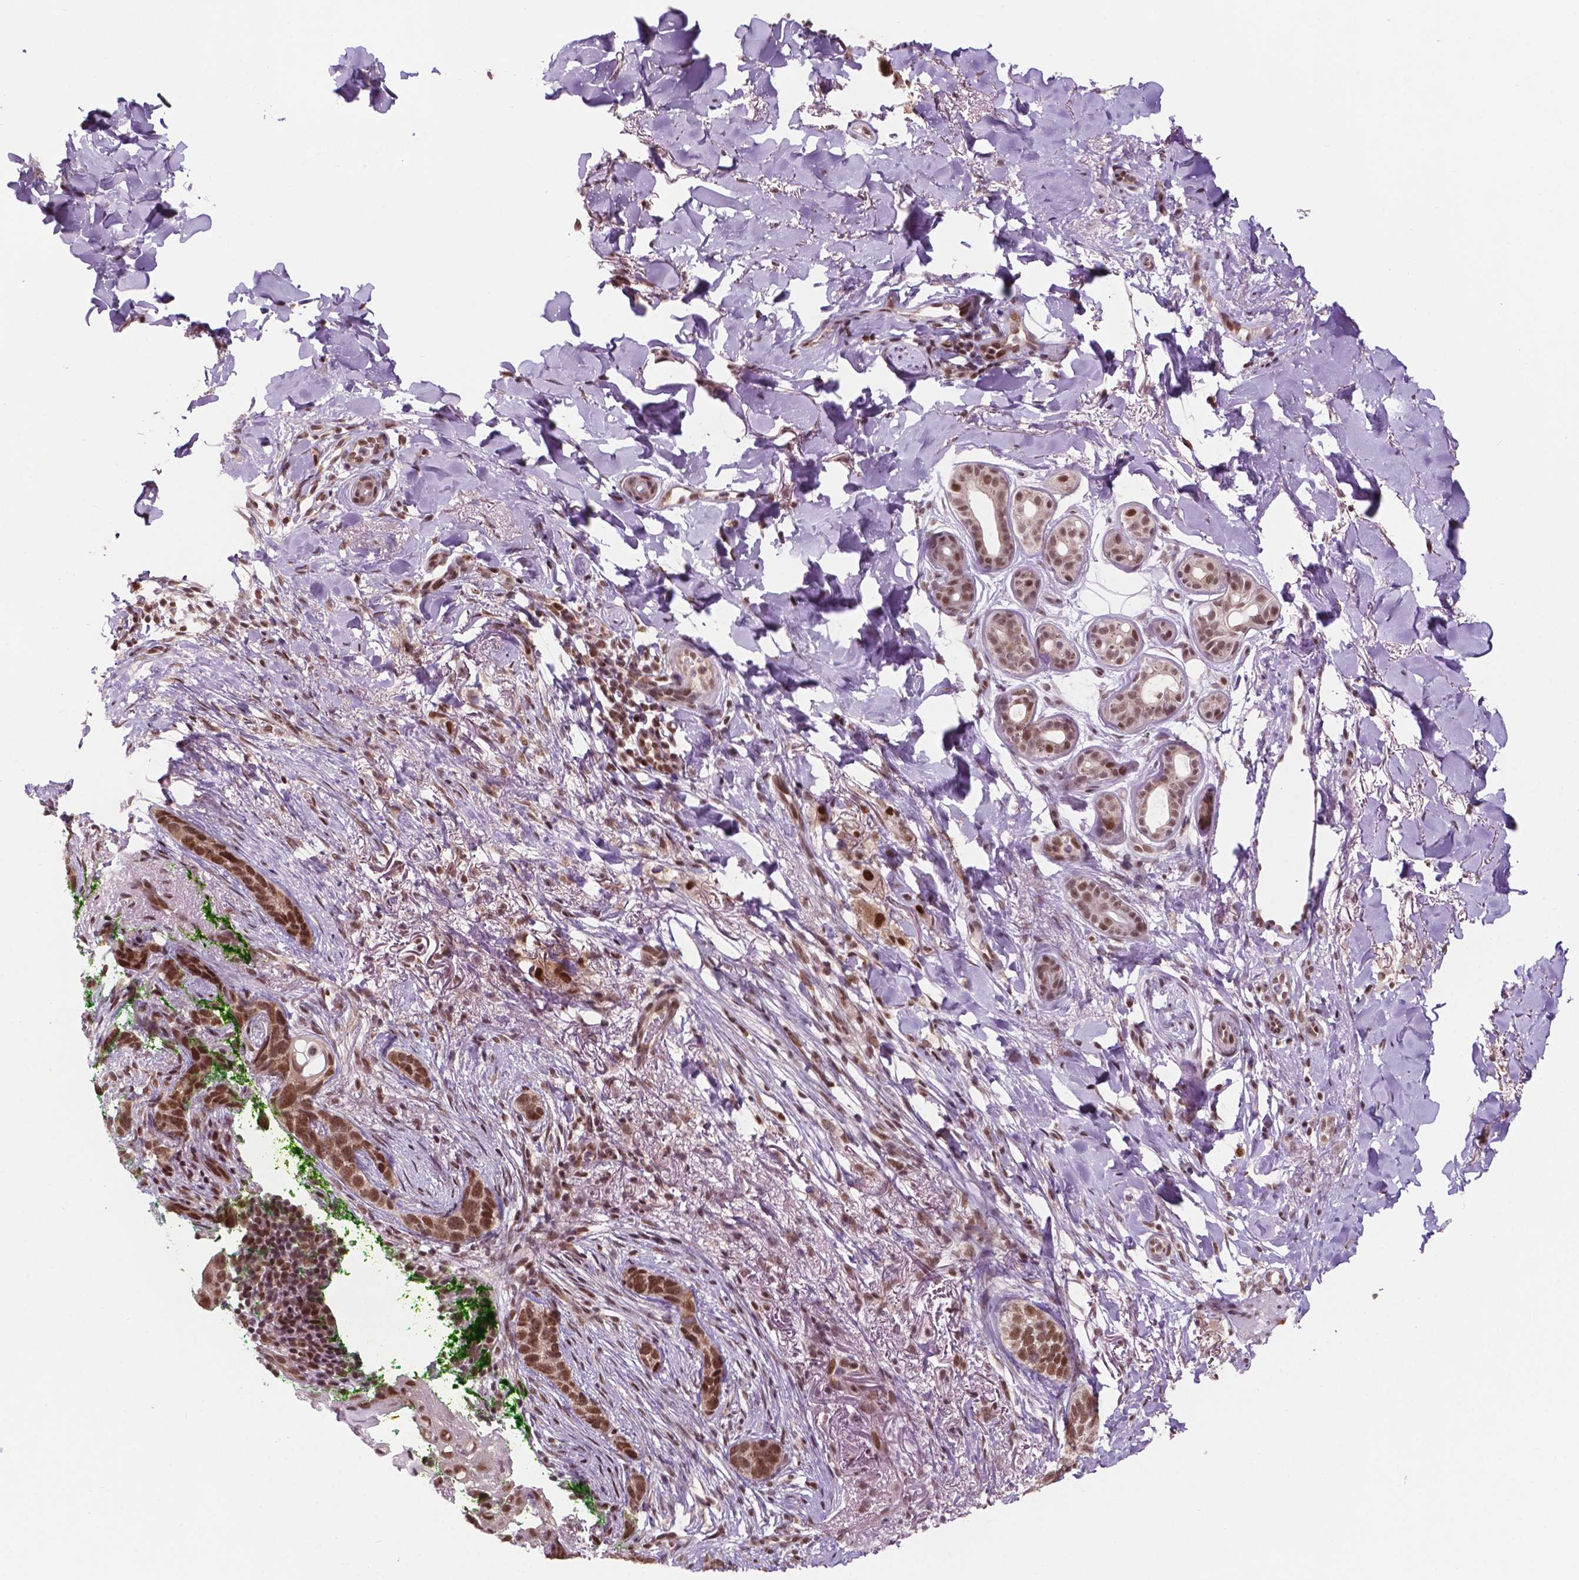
{"staining": {"intensity": "moderate", "quantity": ">75%", "location": "nuclear"}, "tissue": "skin cancer", "cell_type": "Tumor cells", "image_type": "cancer", "snomed": [{"axis": "morphology", "description": "Normal tissue, NOS"}, {"axis": "morphology", "description": "Basal cell carcinoma"}, {"axis": "topography", "description": "Skin"}], "caption": "Human skin cancer stained with a protein marker displays moderate staining in tumor cells.", "gene": "PER2", "patient": {"sex": "male", "age": 84}}